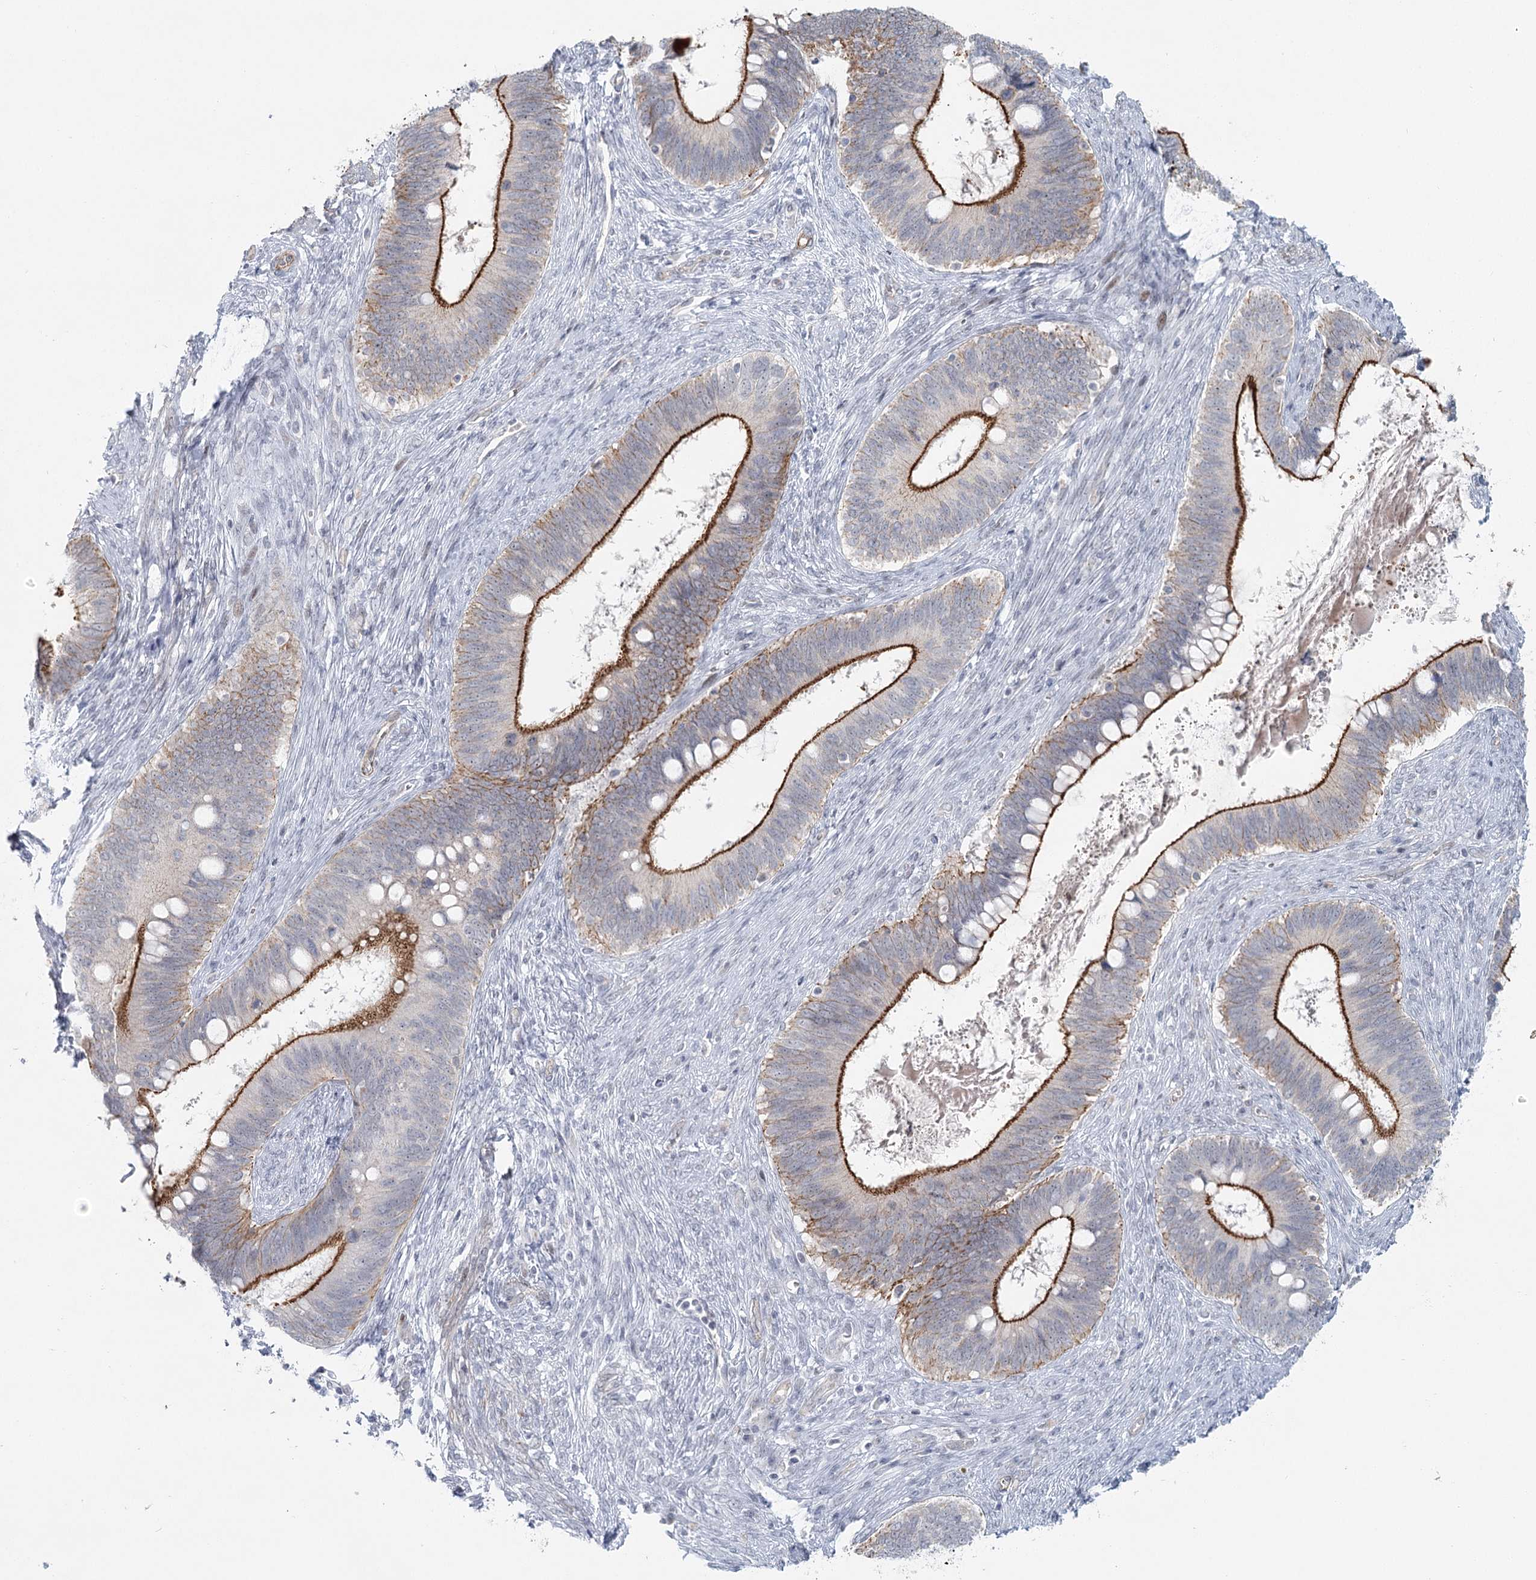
{"staining": {"intensity": "strong", "quantity": "25%-75%", "location": "cytoplasmic/membranous"}, "tissue": "cervical cancer", "cell_type": "Tumor cells", "image_type": "cancer", "snomed": [{"axis": "morphology", "description": "Adenocarcinoma, NOS"}, {"axis": "topography", "description": "Cervix"}], "caption": "Human adenocarcinoma (cervical) stained for a protein (brown) reveals strong cytoplasmic/membranous positive staining in about 25%-75% of tumor cells.", "gene": "ABHD8", "patient": {"sex": "female", "age": 42}}